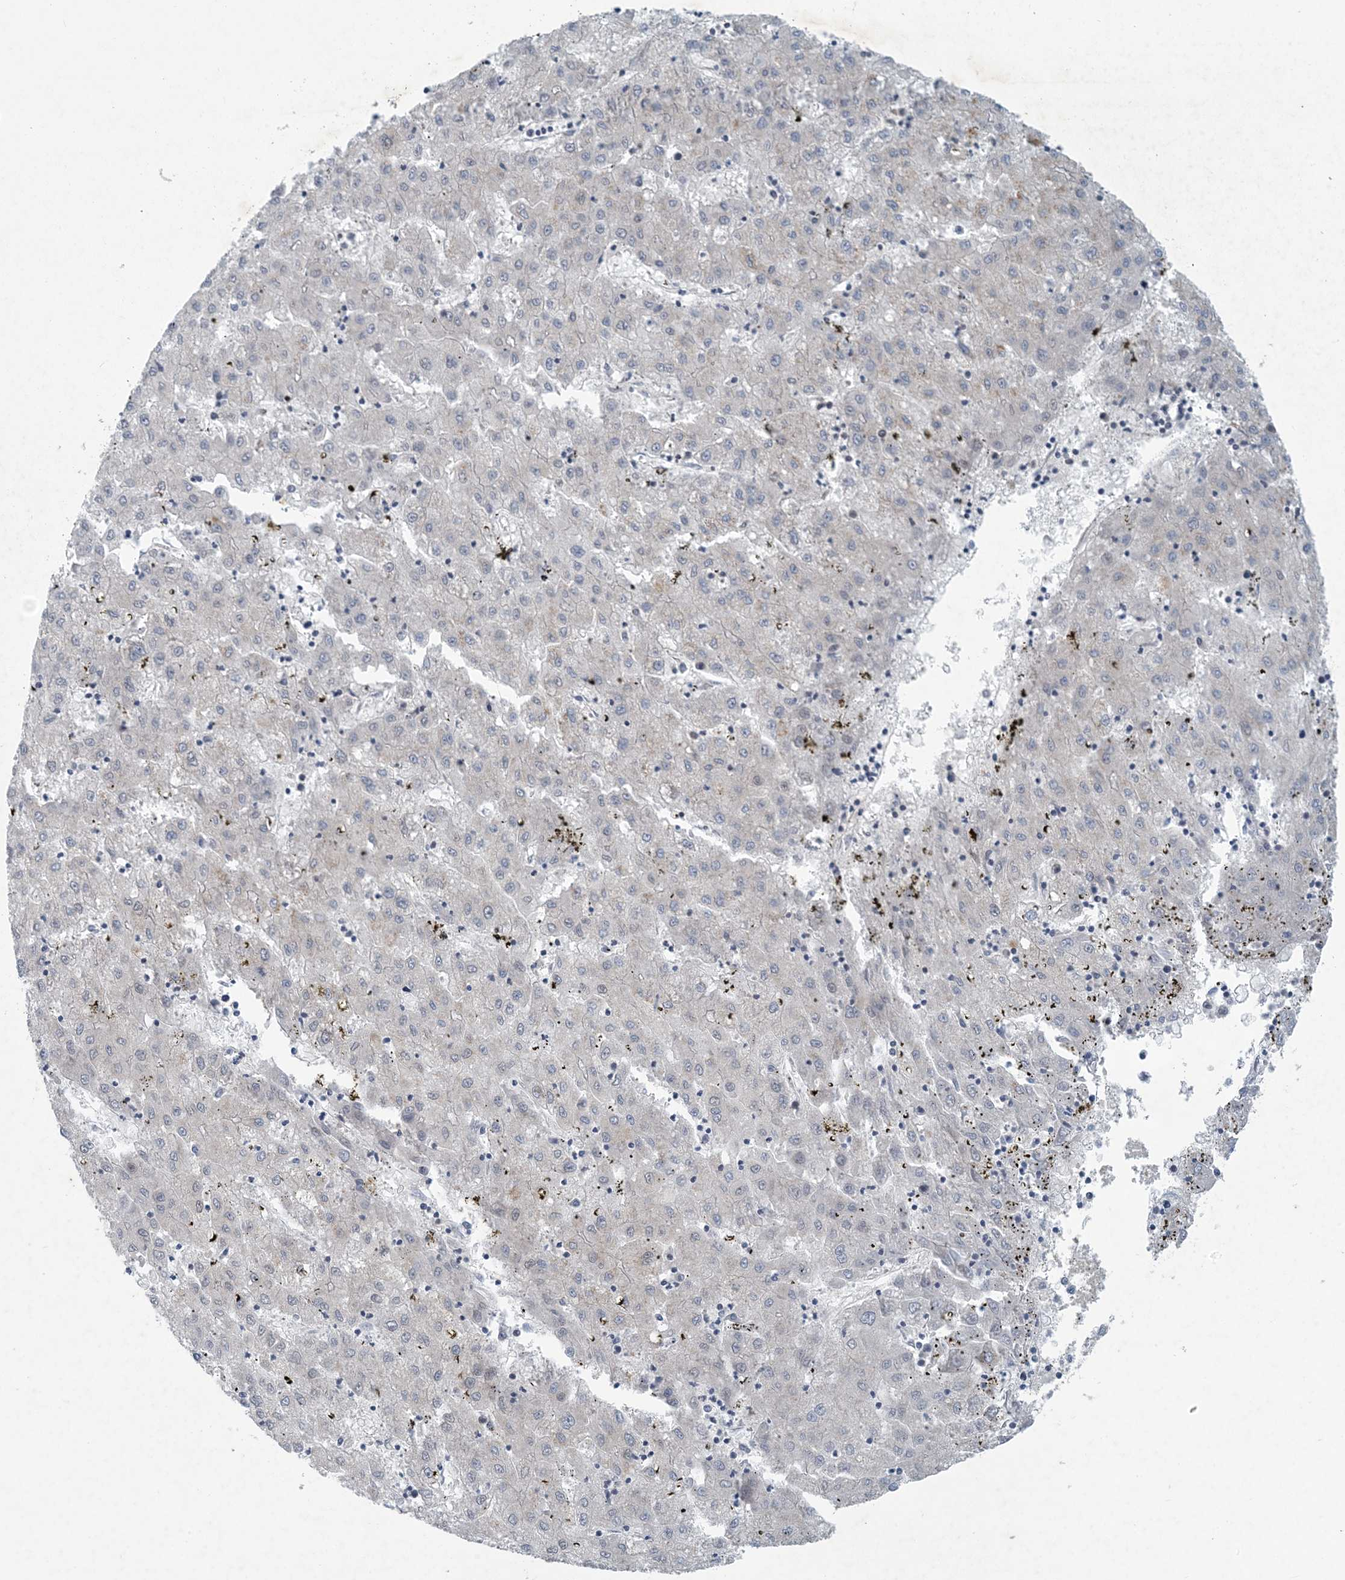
{"staining": {"intensity": "negative", "quantity": "none", "location": "none"}, "tissue": "liver cancer", "cell_type": "Tumor cells", "image_type": "cancer", "snomed": [{"axis": "morphology", "description": "Carcinoma, Hepatocellular, NOS"}, {"axis": "topography", "description": "Liver"}], "caption": "The micrograph shows no staining of tumor cells in liver hepatocellular carcinoma.", "gene": "HIKESHI", "patient": {"sex": "male", "age": 72}}